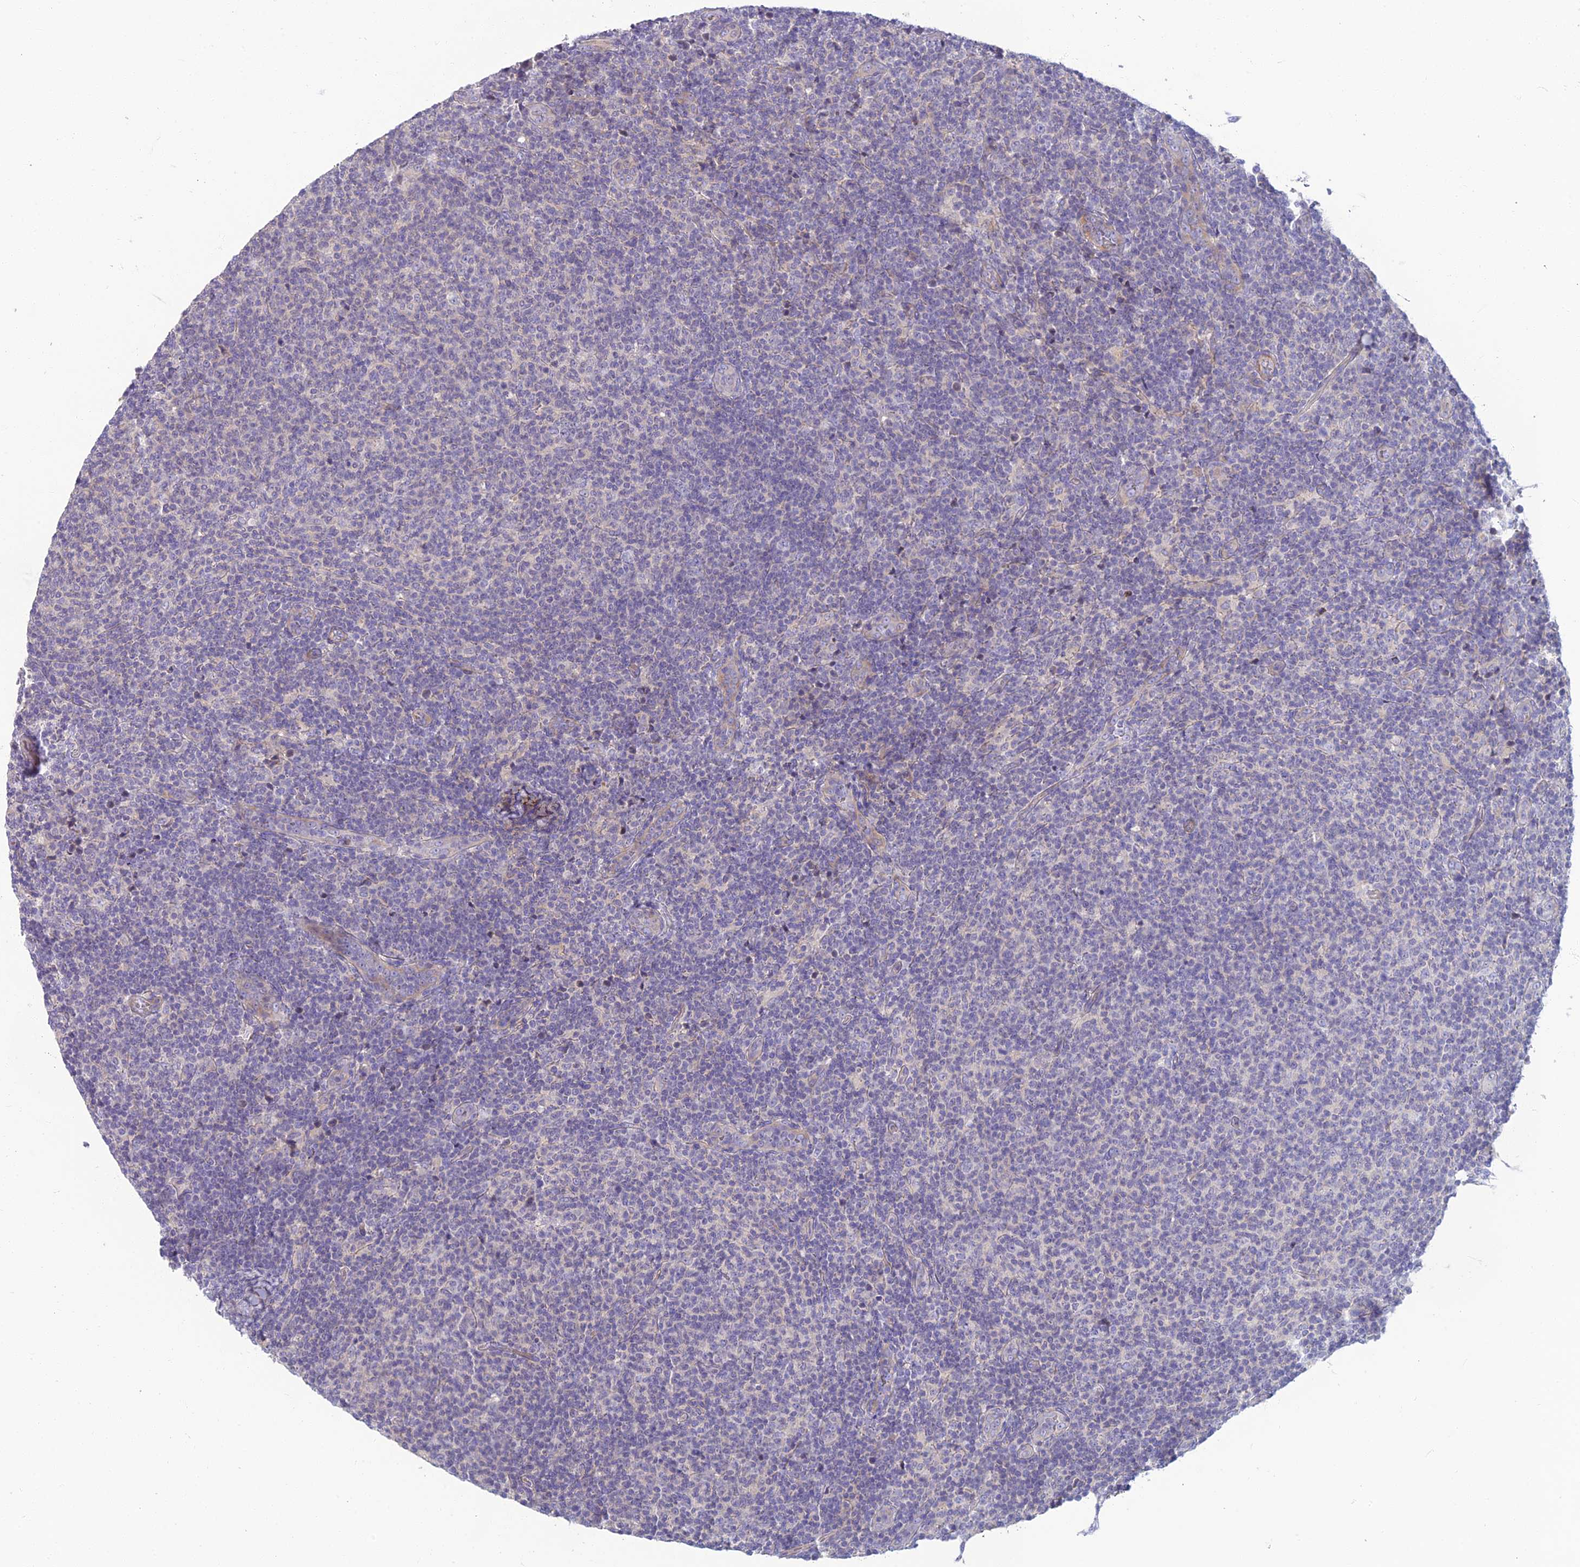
{"staining": {"intensity": "negative", "quantity": "none", "location": "none"}, "tissue": "lymphoma", "cell_type": "Tumor cells", "image_type": "cancer", "snomed": [{"axis": "morphology", "description": "Malignant lymphoma, non-Hodgkin's type, Low grade"}, {"axis": "topography", "description": "Lymph node"}], "caption": "Immunohistochemical staining of malignant lymphoma, non-Hodgkin's type (low-grade) displays no significant expression in tumor cells. (DAB (3,3'-diaminobenzidine) immunohistochemistry (IHC) with hematoxylin counter stain).", "gene": "CLIP4", "patient": {"sex": "male", "age": 66}}